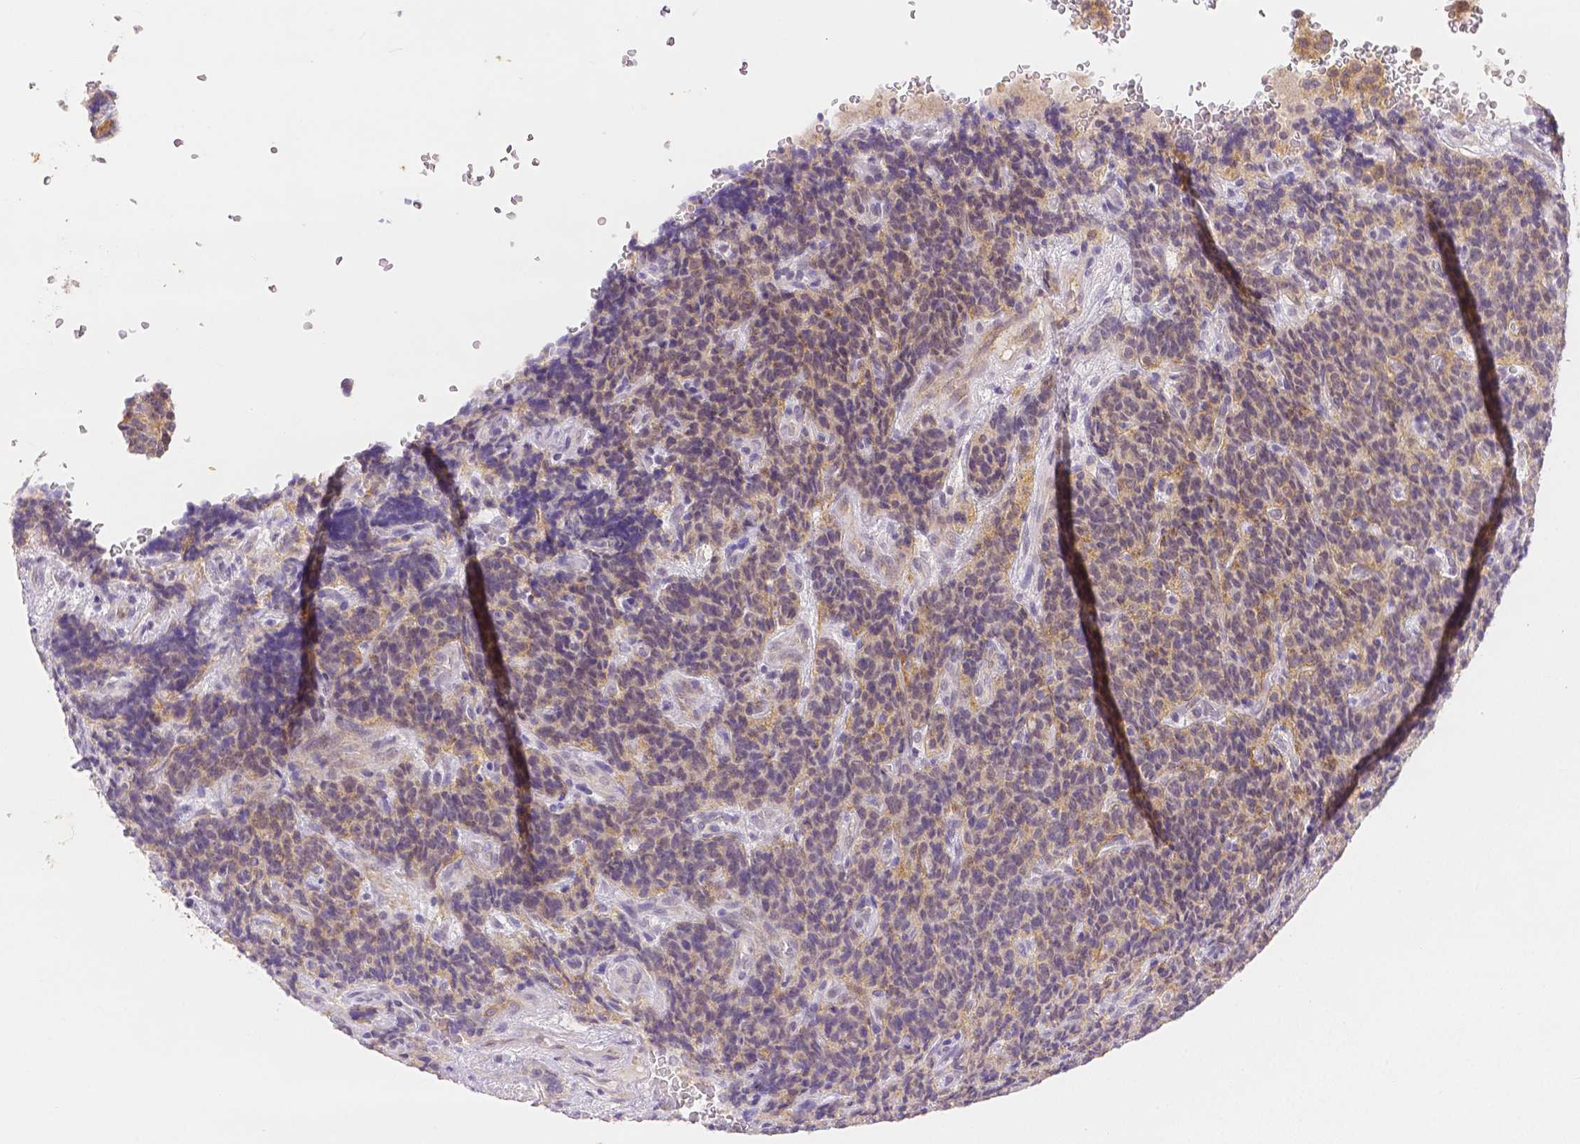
{"staining": {"intensity": "weak", "quantity": "25%-75%", "location": "cytoplasmic/membranous"}, "tissue": "carcinoid", "cell_type": "Tumor cells", "image_type": "cancer", "snomed": [{"axis": "morphology", "description": "Carcinoid, malignant, NOS"}, {"axis": "topography", "description": "Pancreas"}], "caption": "Immunohistochemical staining of carcinoid displays weak cytoplasmic/membranous protein staining in about 25%-75% of tumor cells.", "gene": "OCLN", "patient": {"sex": "male", "age": 36}}